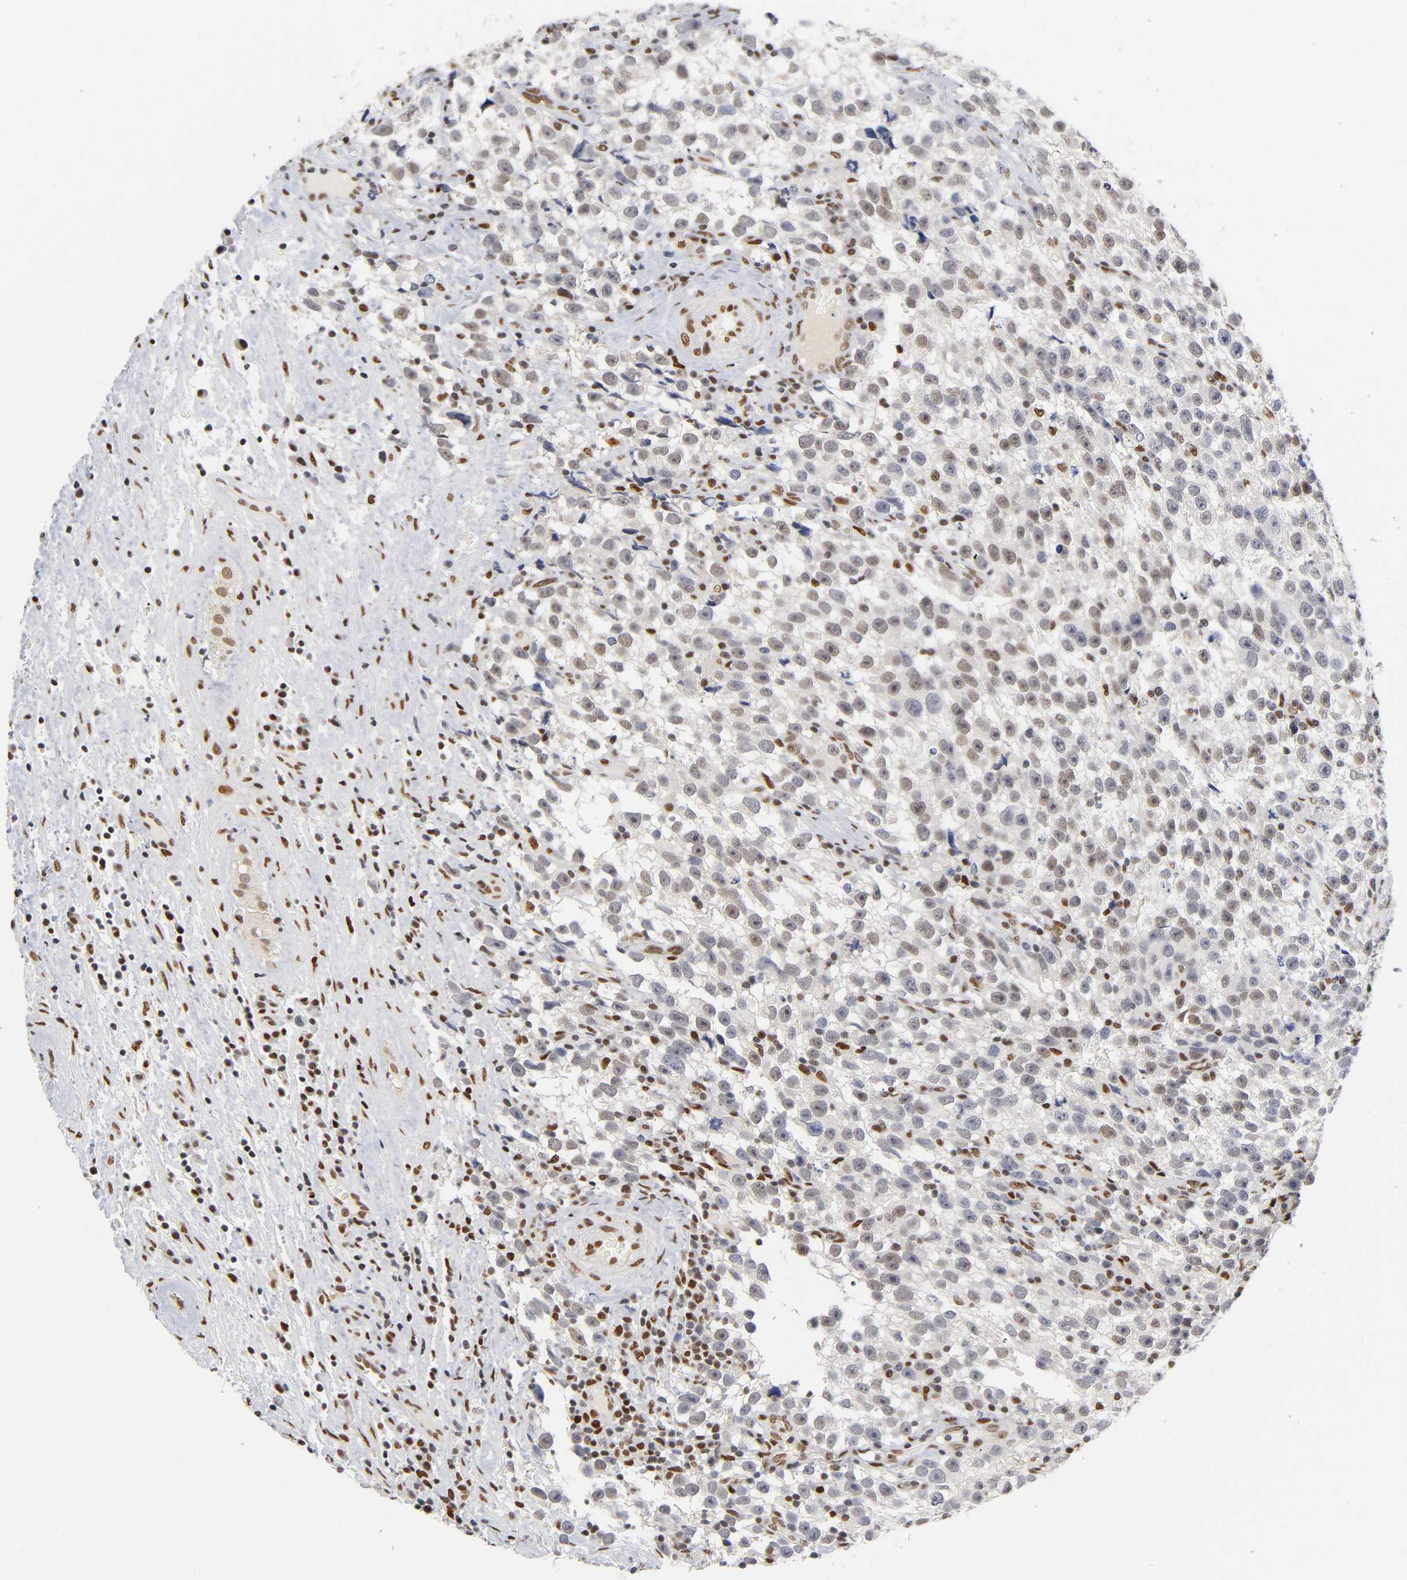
{"staining": {"intensity": "weak", "quantity": "<25%", "location": "nuclear"}, "tissue": "testis cancer", "cell_type": "Tumor cells", "image_type": "cancer", "snomed": [{"axis": "morphology", "description": "Seminoma, NOS"}, {"axis": "topography", "description": "Testis"}], "caption": "Tumor cells are negative for brown protein staining in testis cancer (seminoma). (DAB (3,3'-diaminobenzidine) IHC with hematoxylin counter stain).", "gene": "NR3C1", "patient": {"sex": "male", "age": 33}}